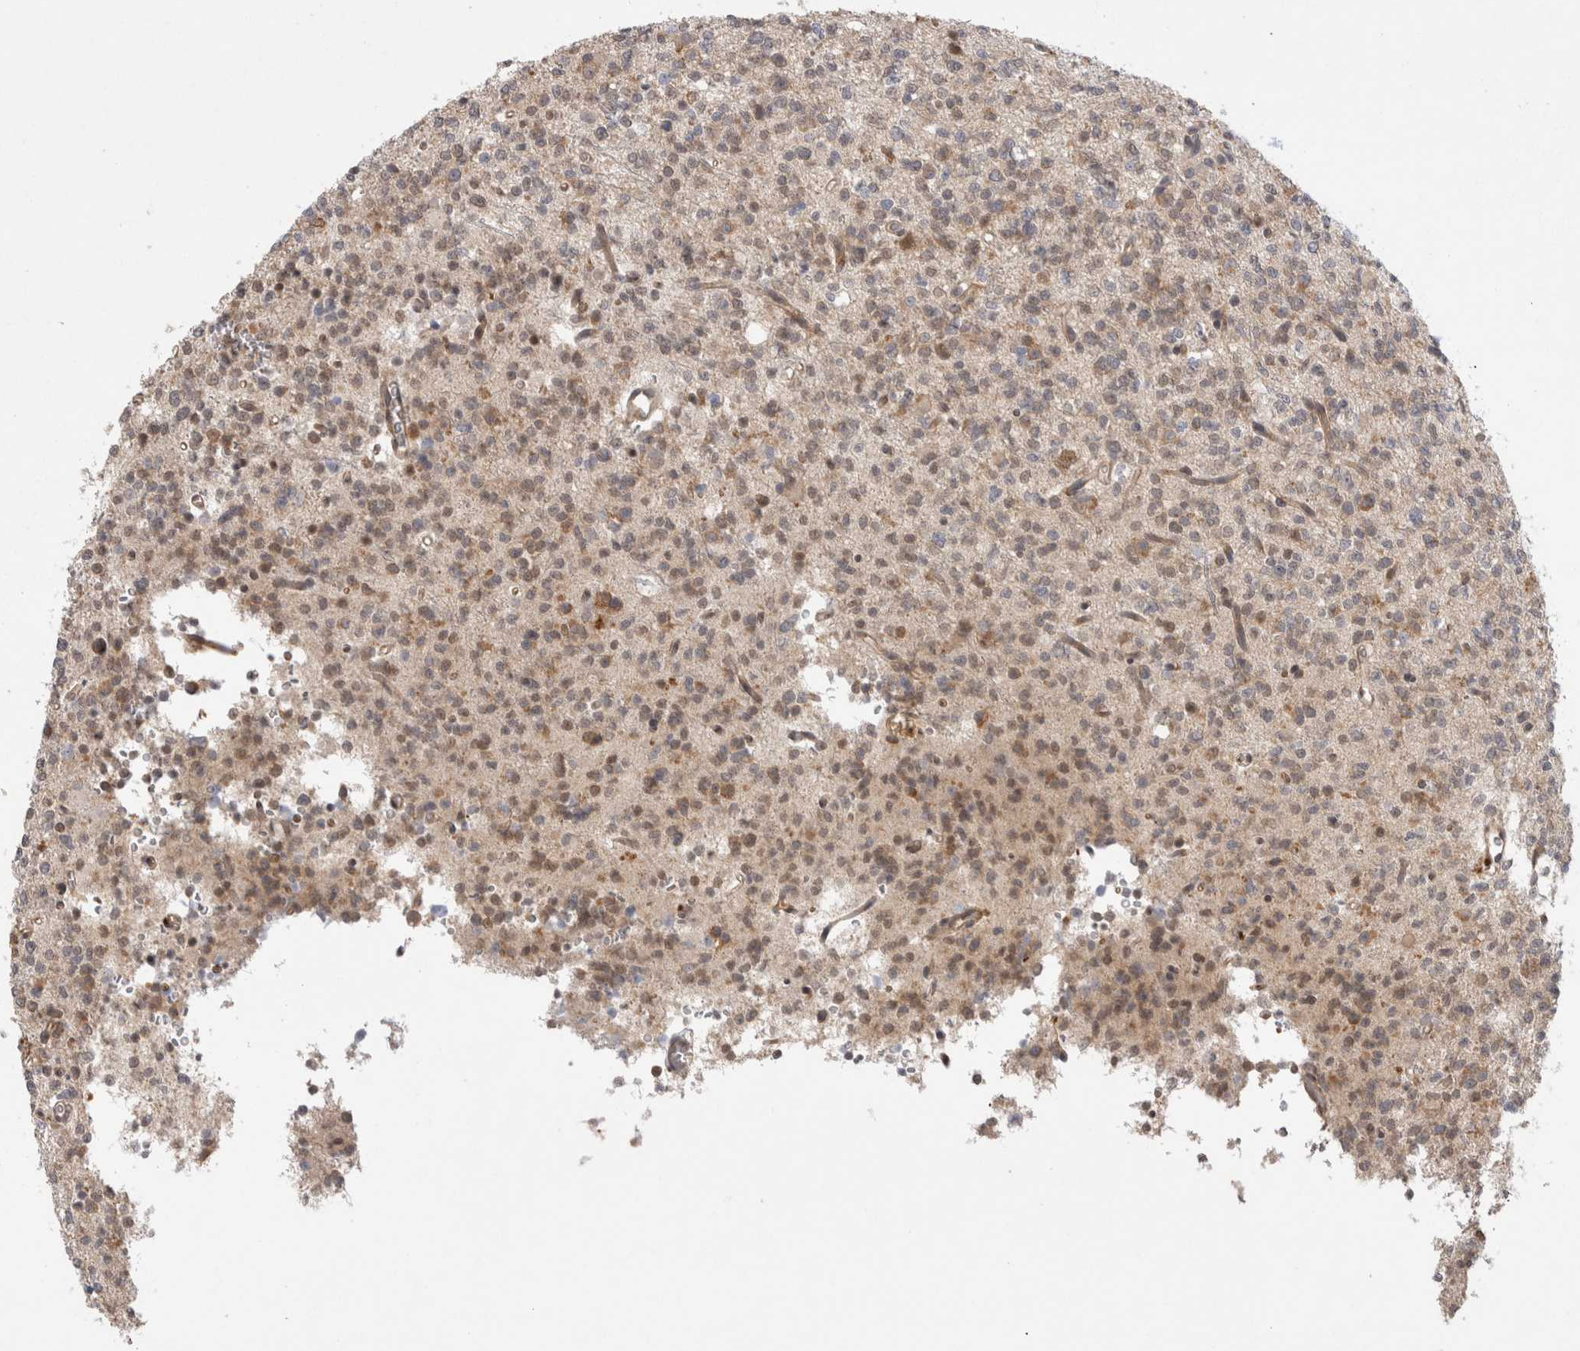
{"staining": {"intensity": "moderate", "quantity": "25%-75%", "location": "cytoplasmic/membranous"}, "tissue": "glioma", "cell_type": "Tumor cells", "image_type": "cancer", "snomed": [{"axis": "morphology", "description": "Glioma, malignant, High grade"}, {"axis": "topography", "description": "Brain"}], "caption": "This is a histology image of immunohistochemistry (IHC) staining of glioma, which shows moderate positivity in the cytoplasmic/membranous of tumor cells.", "gene": "EIF3E", "patient": {"sex": "female", "age": 62}}